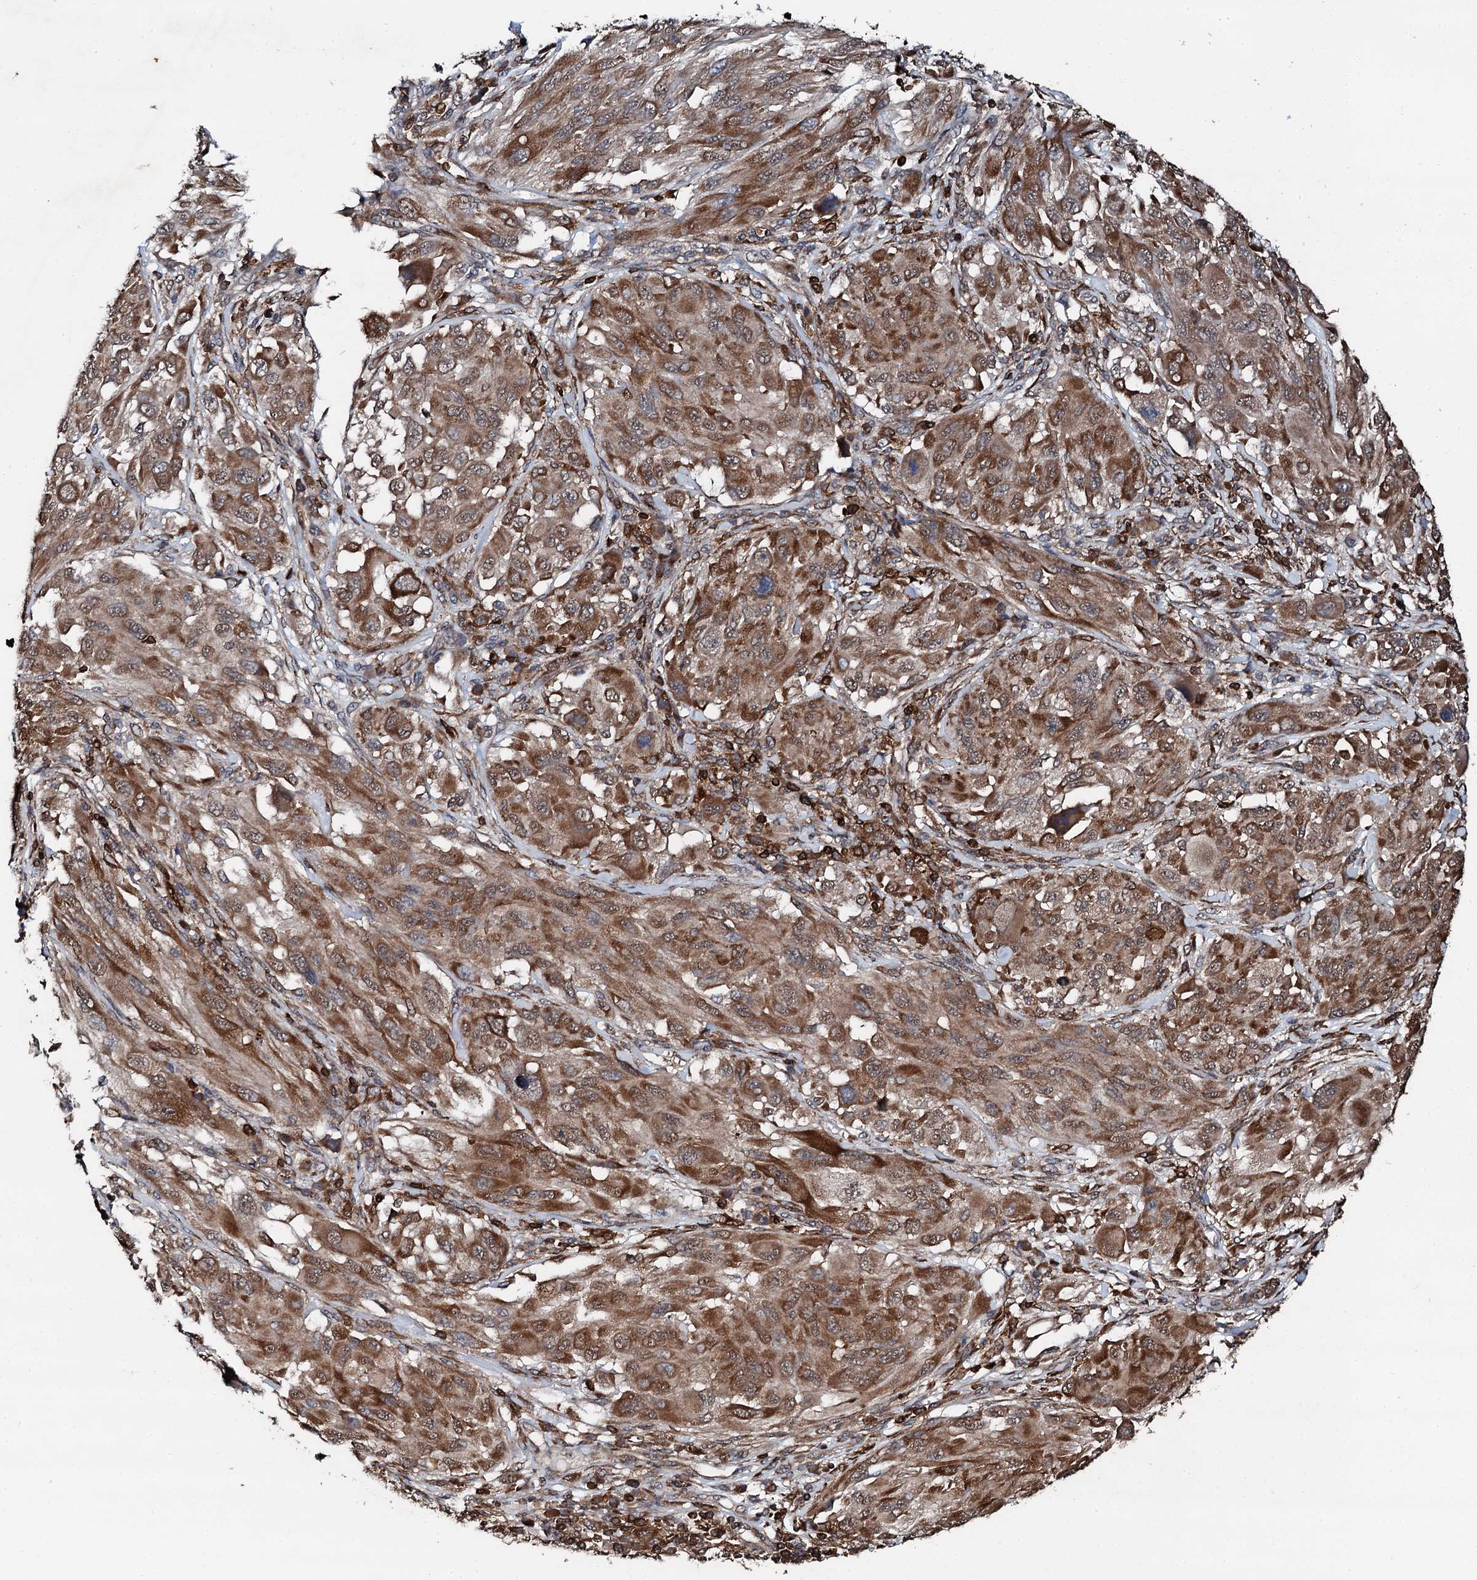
{"staining": {"intensity": "strong", "quantity": ">75%", "location": "cytoplasmic/membranous"}, "tissue": "melanoma", "cell_type": "Tumor cells", "image_type": "cancer", "snomed": [{"axis": "morphology", "description": "Malignant melanoma, NOS"}, {"axis": "topography", "description": "Skin"}], "caption": "Immunohistochemical staining of malignant melanoma displays high levels of strong cytoplasmic/membranous protein expression in approximately >75% of tumor cells. Nuclei are stained in blue.", "gene": "EDC4", "patient": {"sex": "female", "age": 91}}